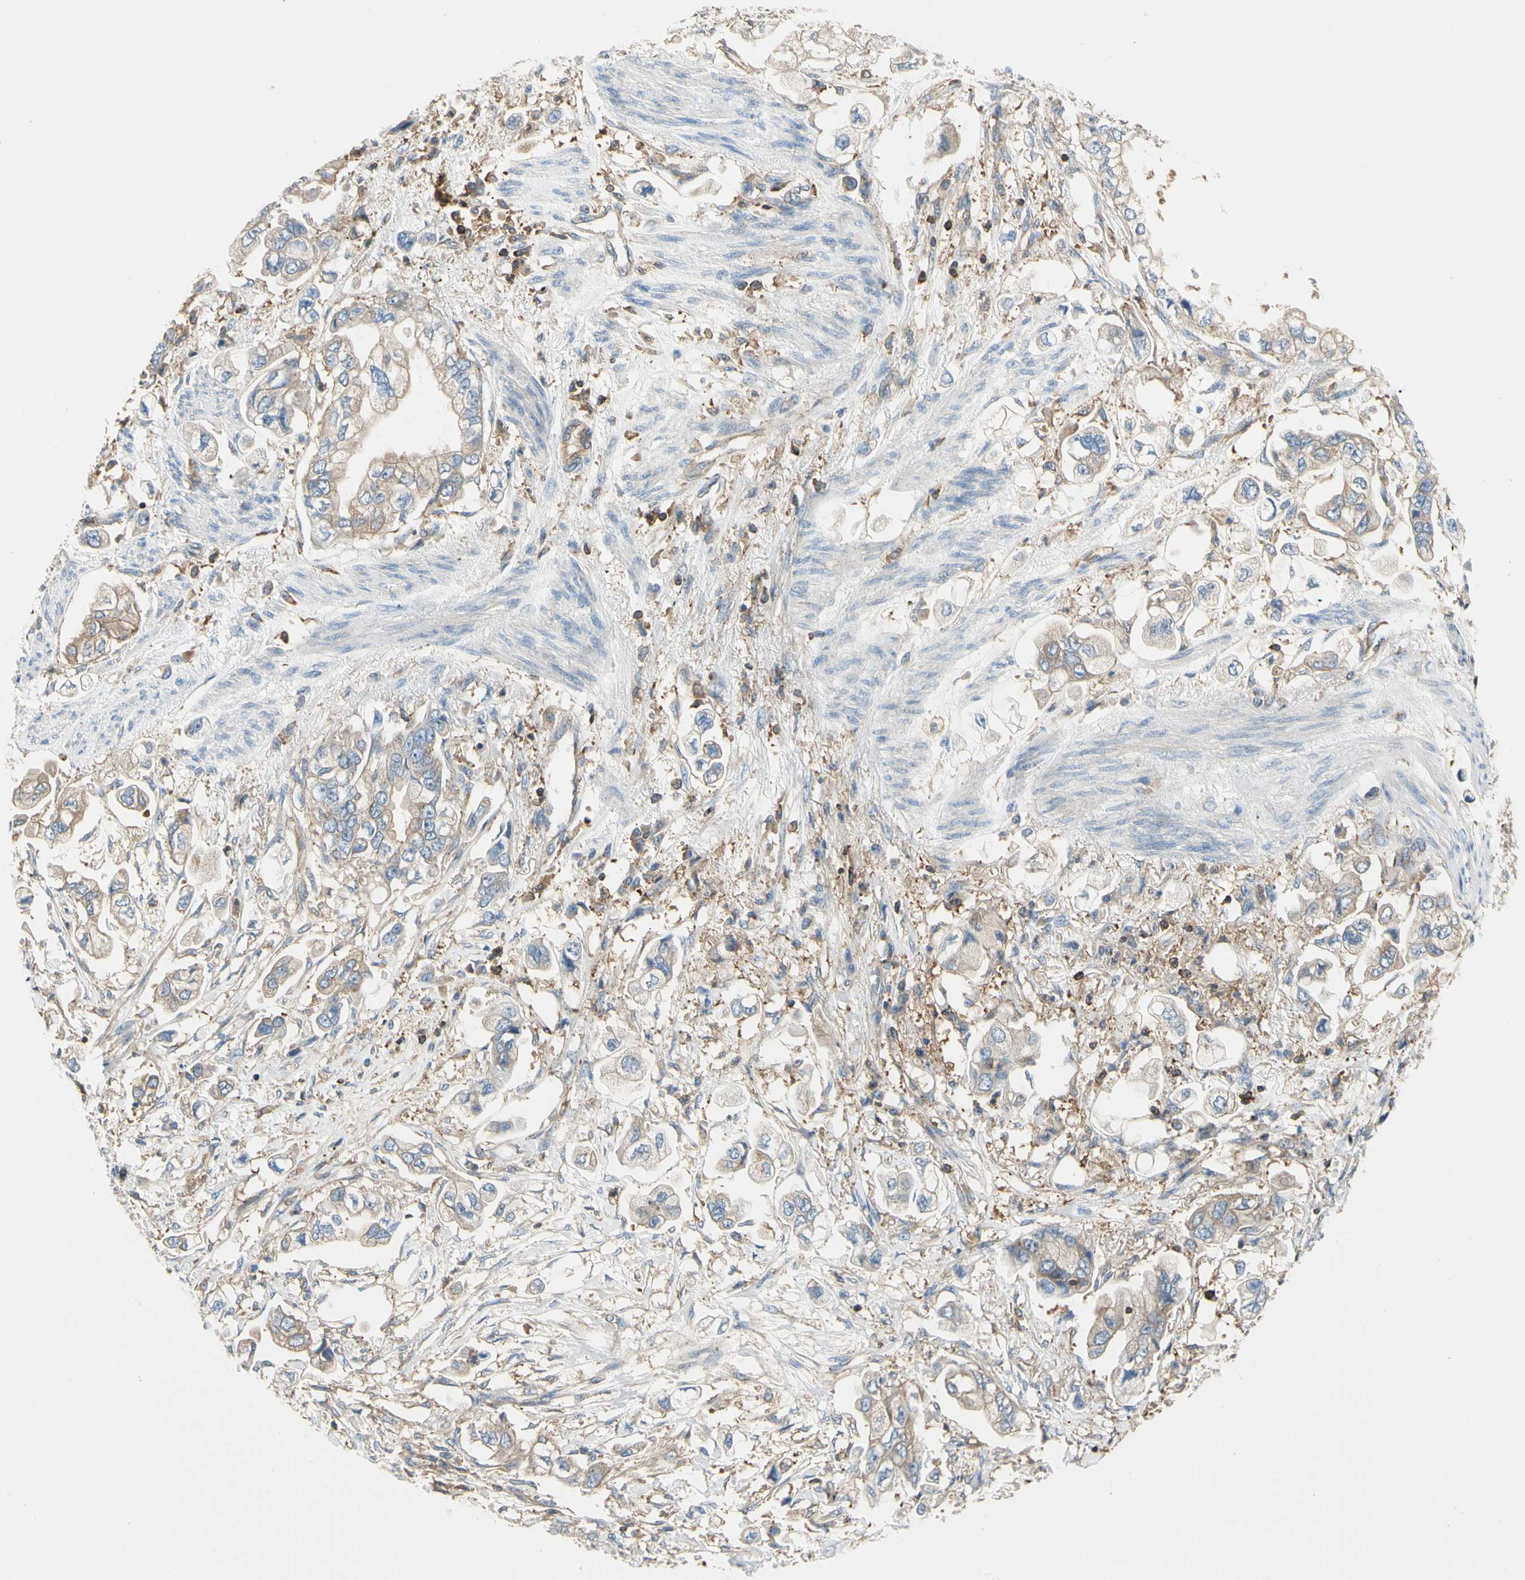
{"staining": {"intensity": "weak", "quantity": ">75%", "location": "cytoplasmic/membranous"}, "tissue": "stomach cancer", "cell_type": "Tumor cells", "image_type": "cancer", "snomed": [{"axis": "morphology", "description": "Adenocarcinoma, NOS"}, {"axis": "topography", "description": "Stomach"}], "caption": "Immunohistochemistry (IHC) image of neoplastic tissue: stomach cancer (adenocarcinoma) stained using IHC demonstrates low levels of weak protein expression localized specifically in the cytoplasmic/membranous of tumor cells, appearing as a cytoplasmic/membranous brown color.", "gene": "CAPZA2", "patient": {"sex": "male", "age": 62}}